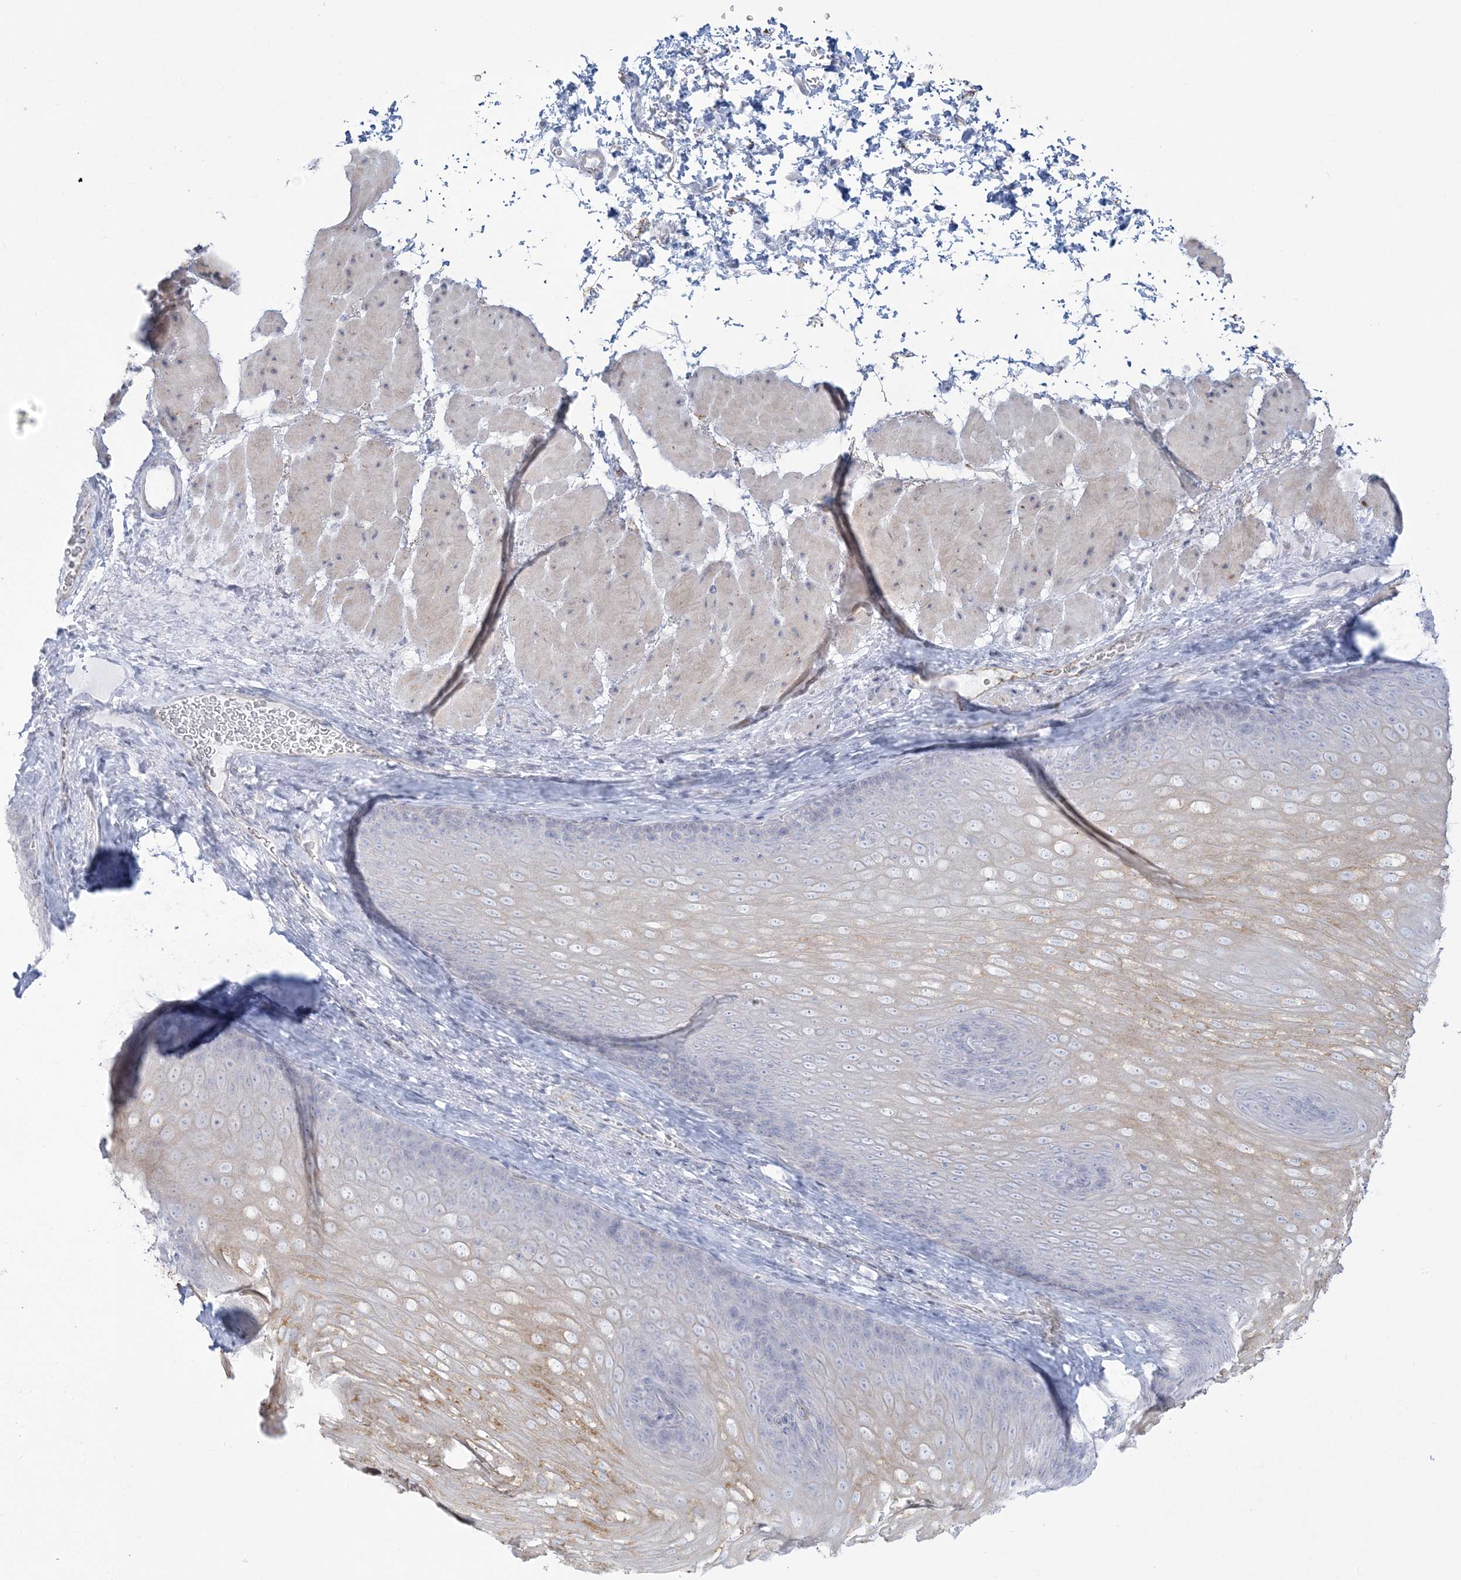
{"staining": {"intensity": "weak", "quantity": "<25%", "location": "cytoplasmic/membranous"}, "tissue": "esophagus", "cell_type": "Squamous epithelial cells", "image_type": "normal", "snomed": [{"axis": "morphology", "description": "Normal tissue, NOS"}, {"axis": "topography", "description": "Esophagus"}], "caption": "Protein analysis of benign esophagus shows no significant positivity in squamous epithelial cells. The staining is performed using DAB (3,3'-diaminobenzidine) brown chromogen with nuclei counter-stained in using hematoxylin.", "gene": "ENSG00000288637", "patient": {"sex": "female", "age": 66}}